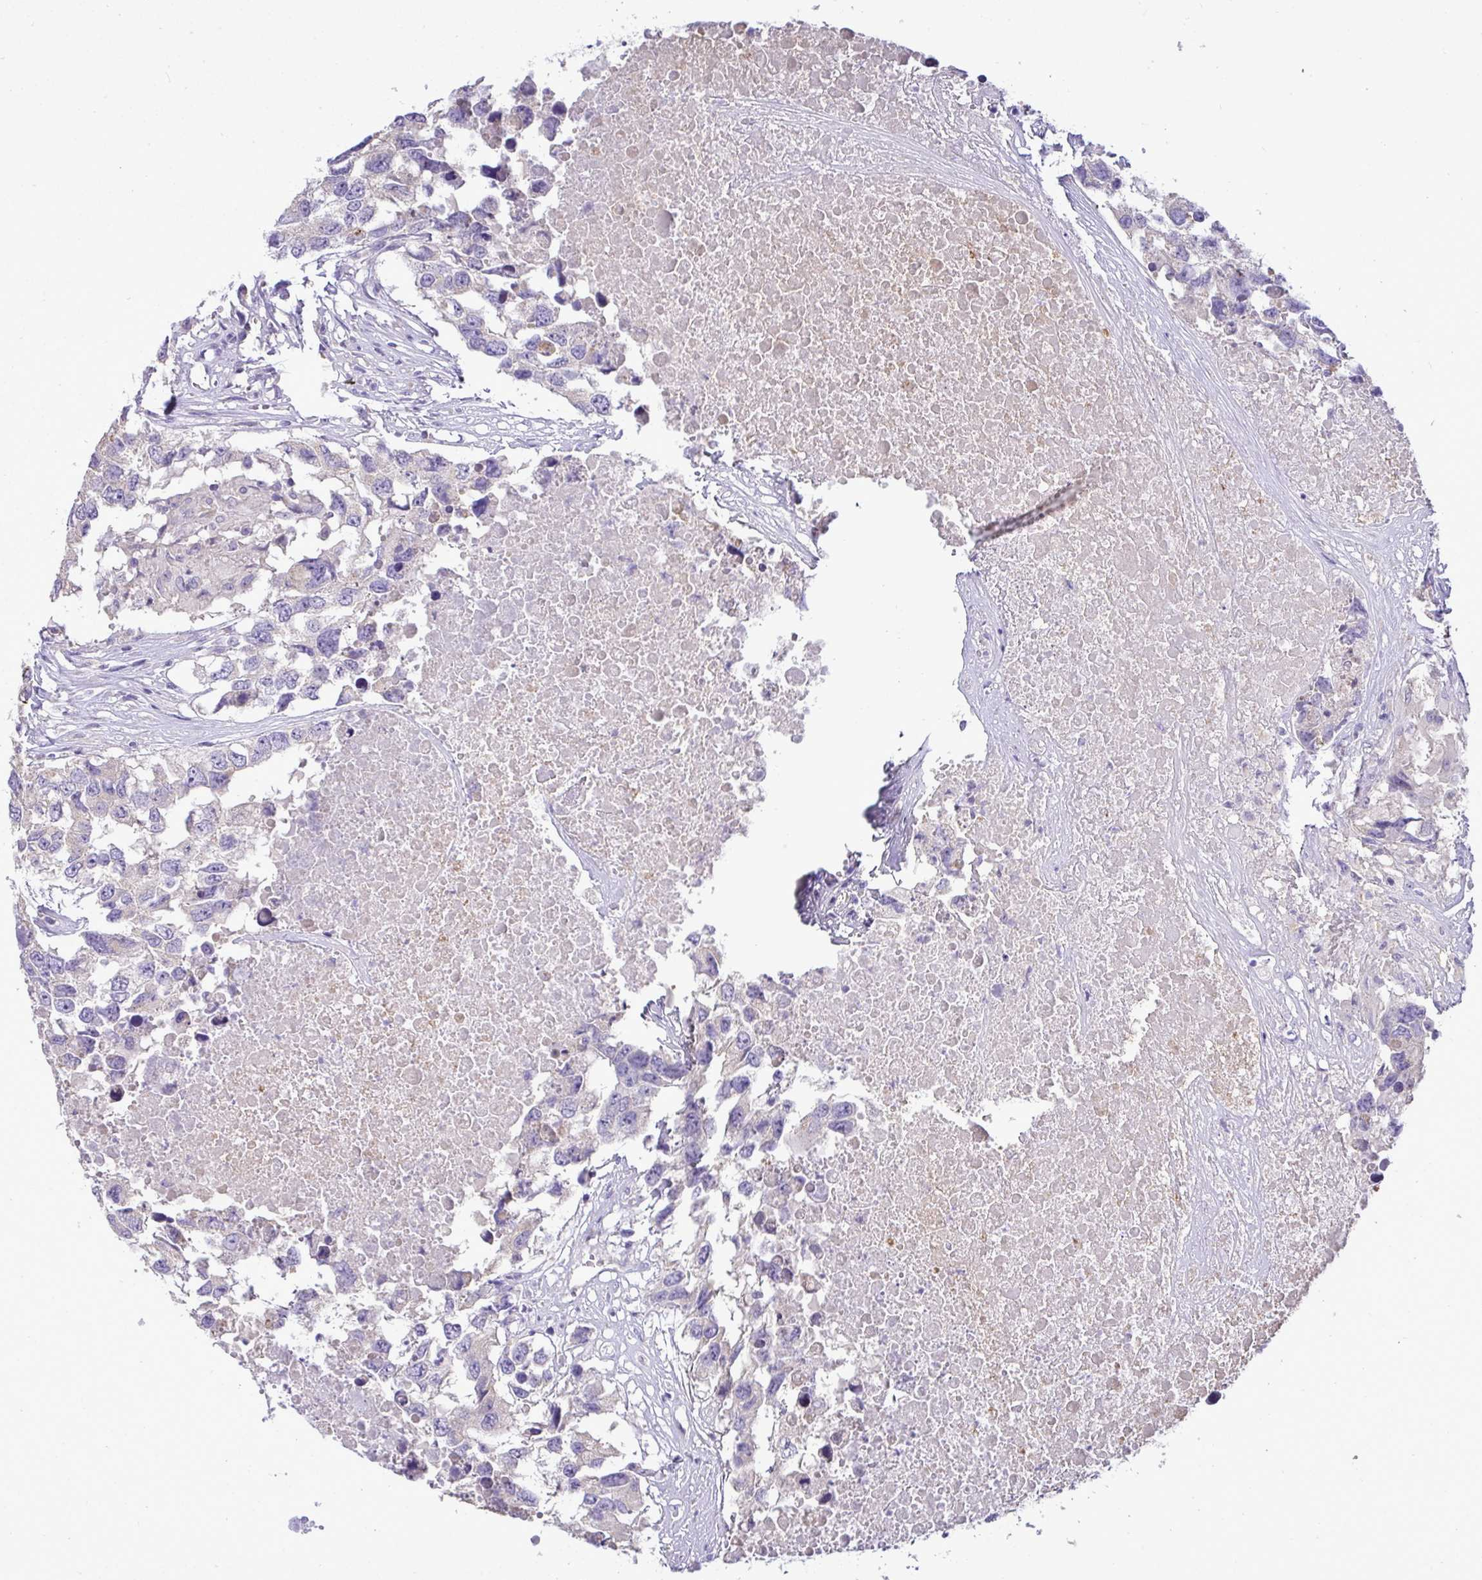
{"staining": {"intensity": "weak", "quantity": "<25%", "location": "cytoplasmic/membranous"}, "tissue": "testis cancer", "cell_type": "Tumor cells", "image_type": "cancer", "snomed": [{"axis": "morphology", "description": "Carcinoma, Embryonal, NOS"}, {"axis": "topography", "description": "Testis"}], "caption": "An immunohistochemistry (IHC) photomicrograph of embryonal carcinoma (testis) is shown. There is no staining in tumor cells of embryonal carcinoma (testis).", "gene": "ST8SIA2", "patient": {"sex": "male", "age": 83}}